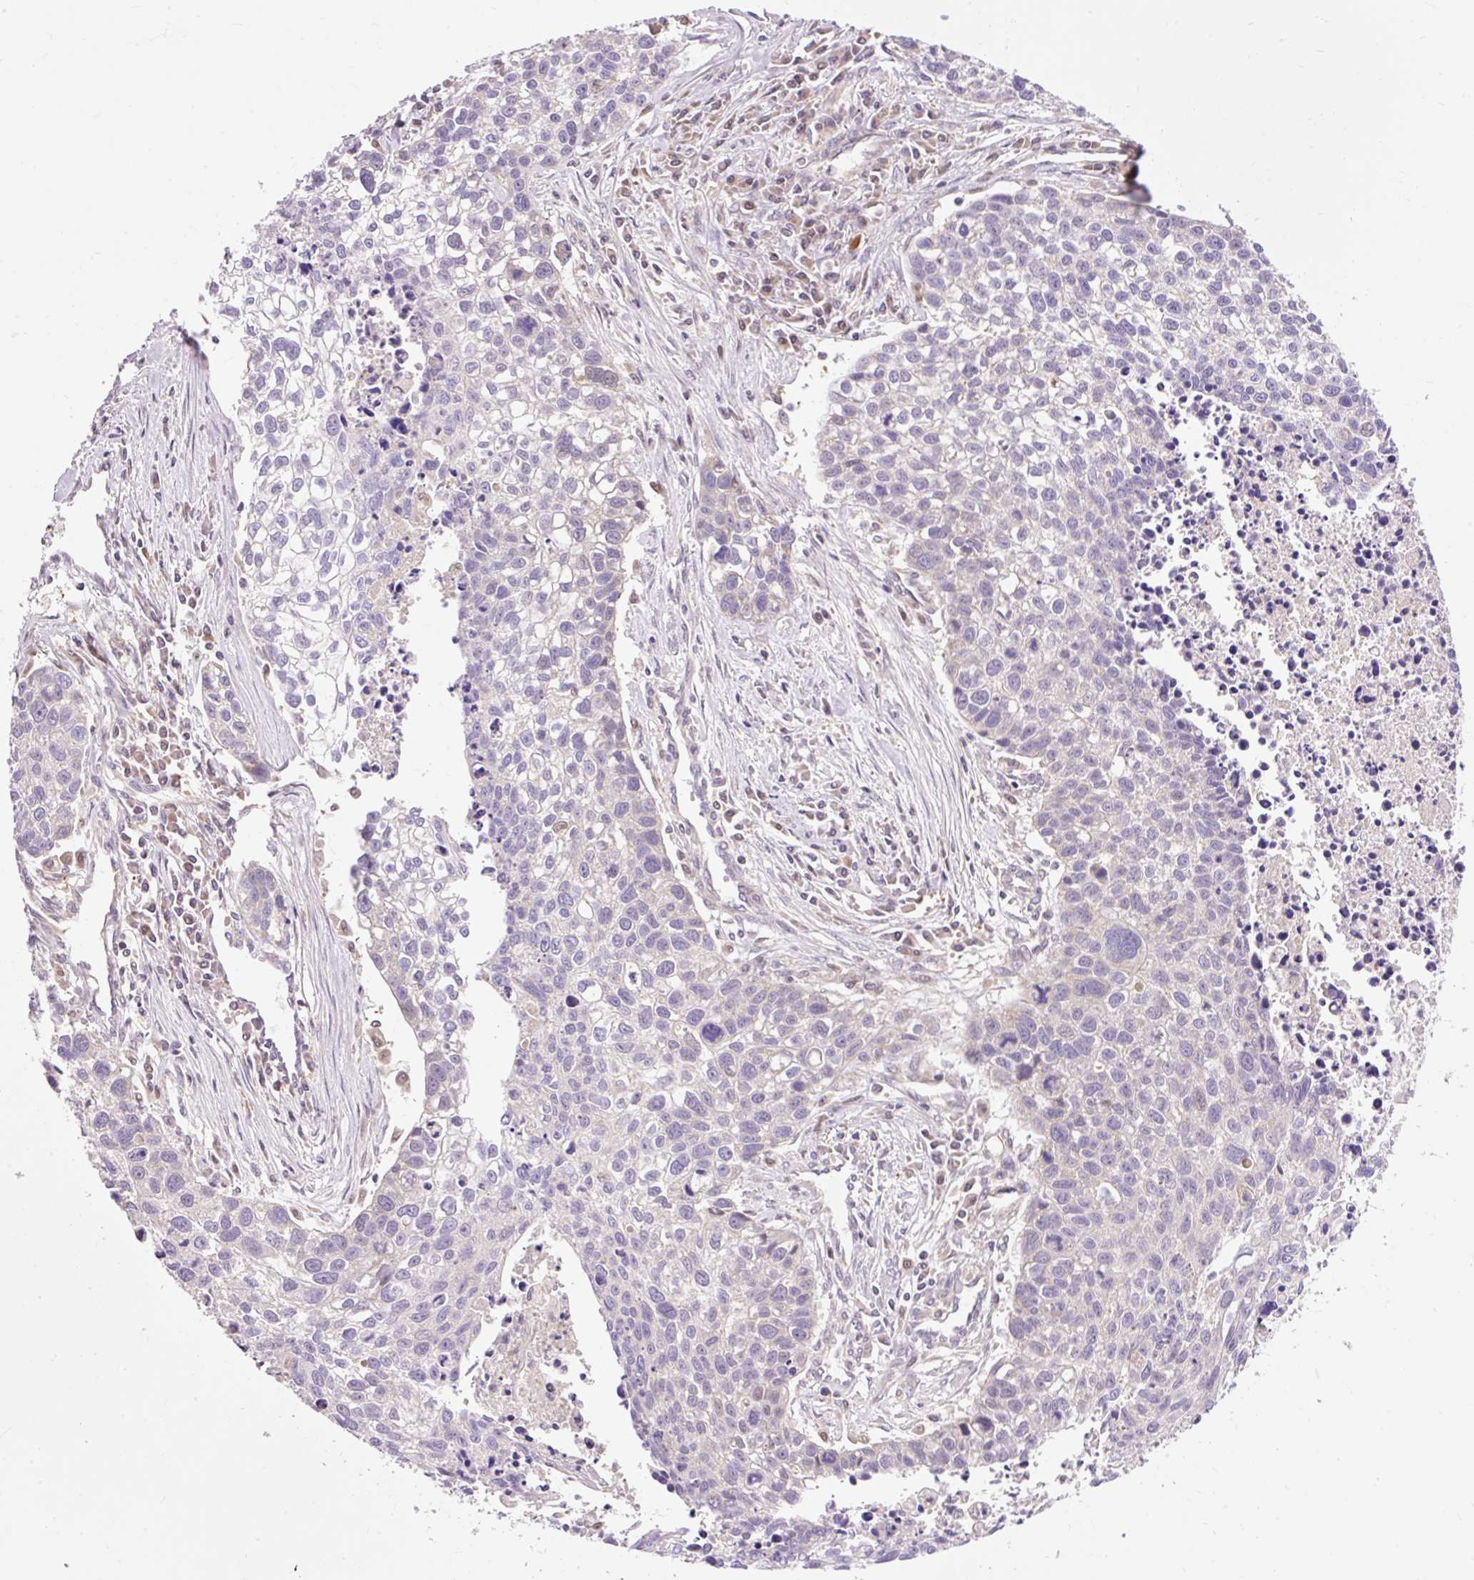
{"staining": {"intensity": "negative", "quantity": "none", "location": "none"}, "tissue": "lung cancer", "cell_type": "Tumor cells", "image_type": "cancer", "snomed": [{"axis": "morphology", "description": "Squamous cell carcinoma, NOS"}, {"axis": "topography", "description": "Lung"}], "caption": "DAB immunohistochemical staining of human lung cancer exhibits no significant positivity in tumor cells. (Immunohistochemistry (ihc), brightfield microscopy, high magnification).", "gene": "IMMT", "patient": {"sex": "male", "age": 74}}